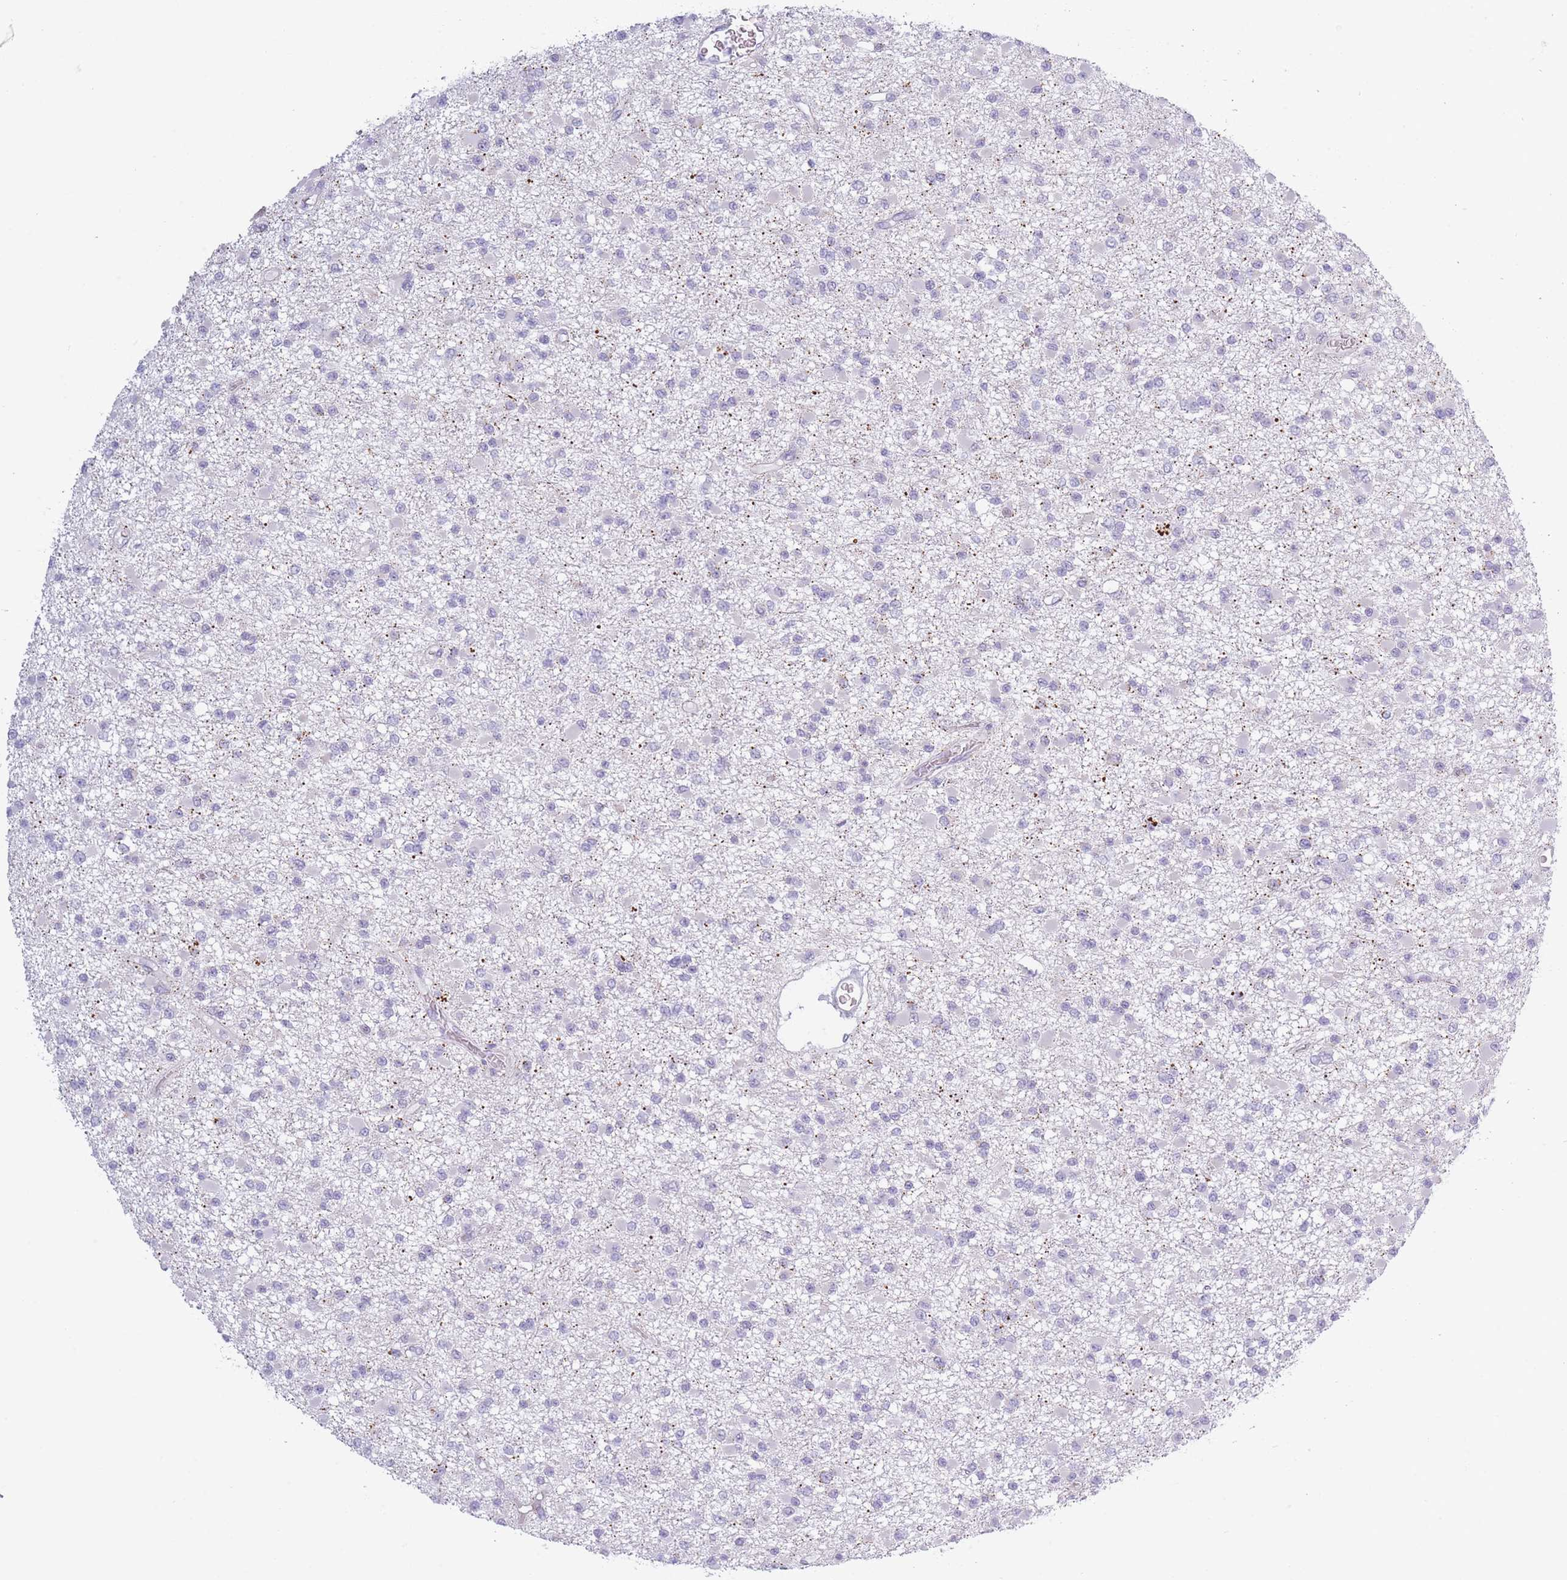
{"staining": {"intensity": "negative", "quantity": "none", "location": "none"}, "tissue": "glioma", "cell_type": "Tumor cells", "image_type": "cancer", "snomed": [{"axis": "morphology", "description": "Glioma, malignant, Low grade"}, {"axis": "topography", "description": "Brain"}], "caption": "A high-resolution micrograph shows immunohistochemistry staining of glioma, which shows no significant expression in tumor cells.", "gene": "PLEKHG2", "patient": {"sex": "female", "age": 22}}